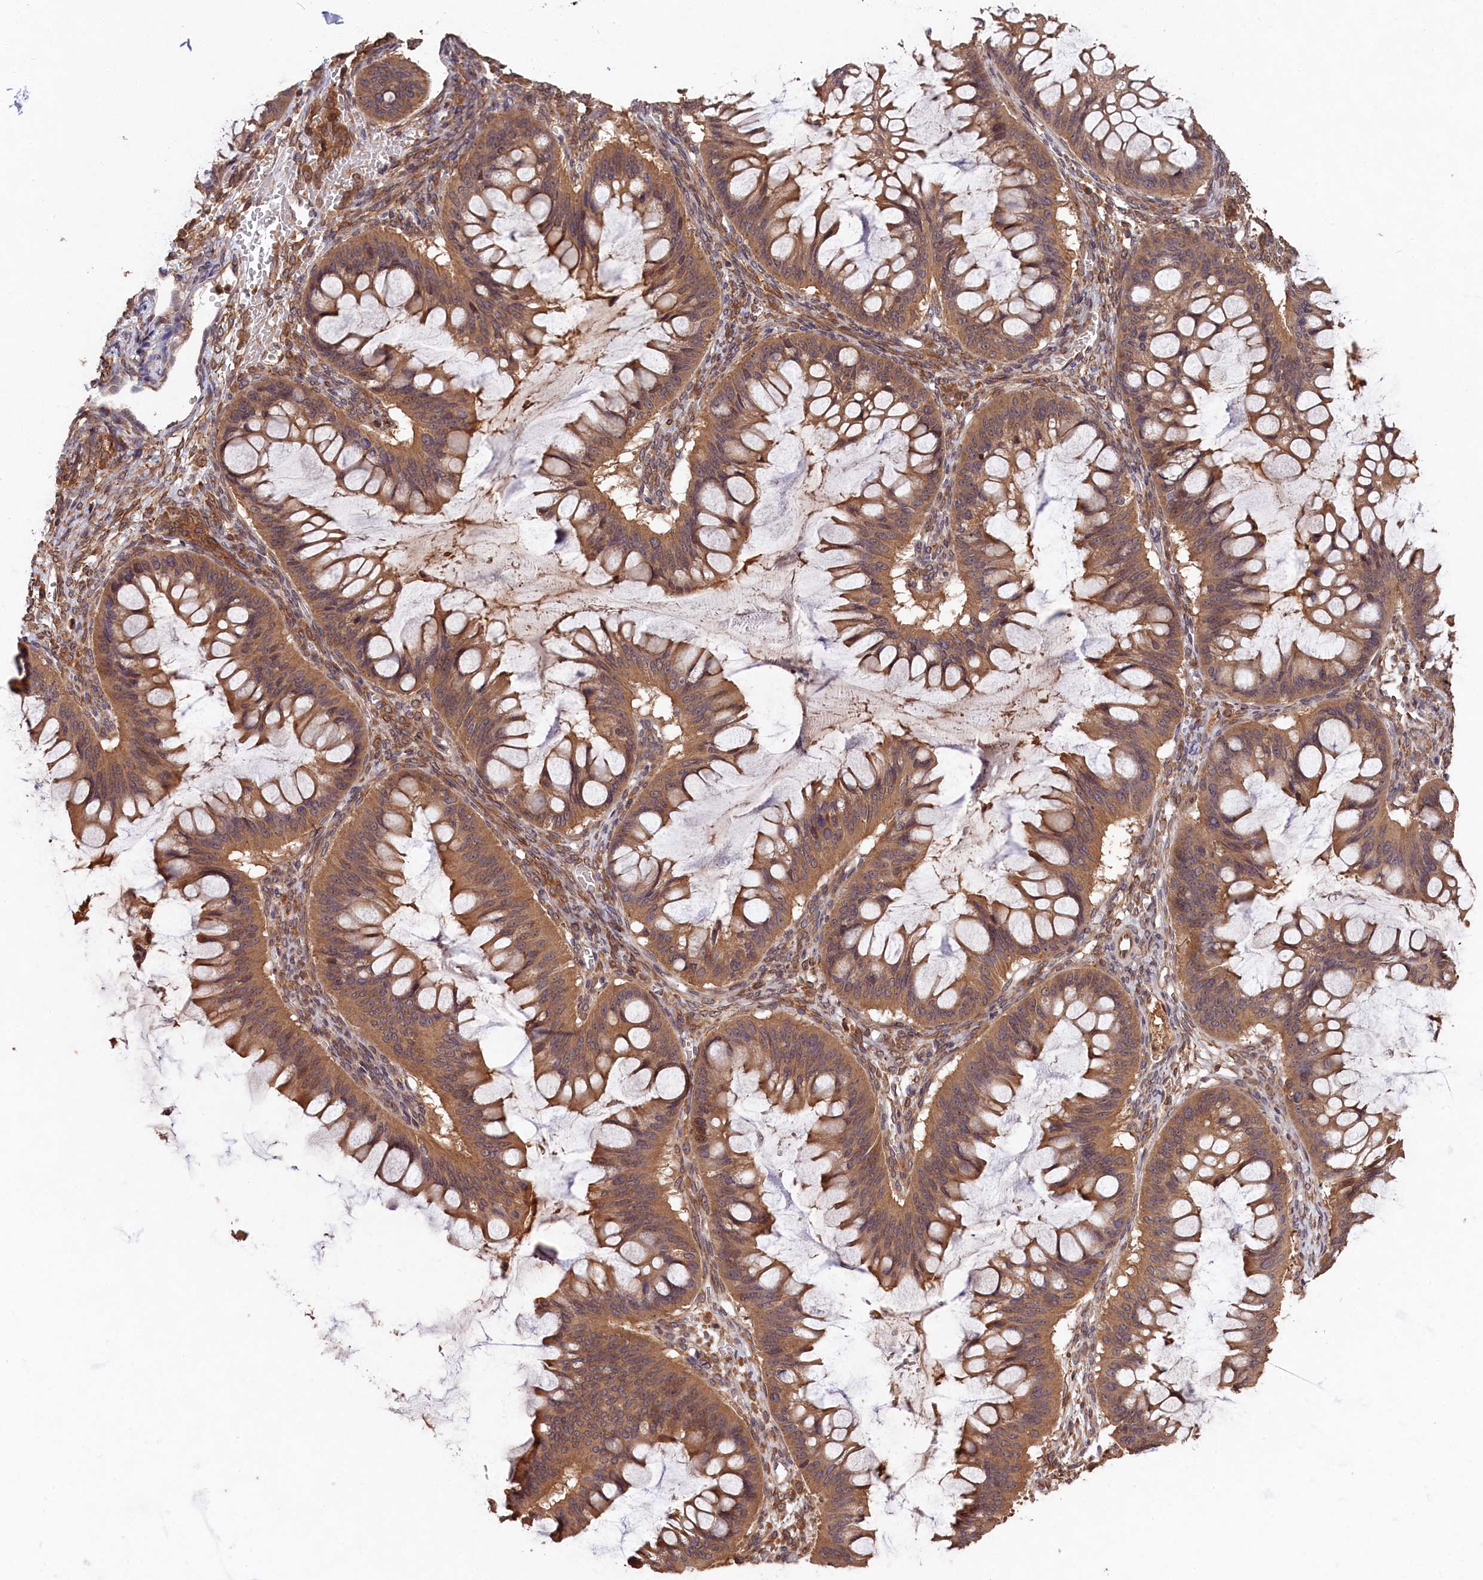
{"staining": {"intensity": "moderate", "quantity": ">75%", "location": "cytoplasmic/membranous"}, "tissue": "ovarian cancer", "cell_type": "Tumor cells", "image_type": "cancer", "snomed": [{"axis": "morphology", "description": "Cystadenocarcinoma, mucinous, NOS"}, {"axis": "topography", "description": "Ovary"}], "caption": "Immunohistochemical staining of mucinous cystadenocarcinoma (ovarian) shows medium levels of moderate cytoplasmic/membranous expression in approximately >75% of tumor cells.", "gene": "CHAC1", "patient": {"sex": "female", "age": 73}}